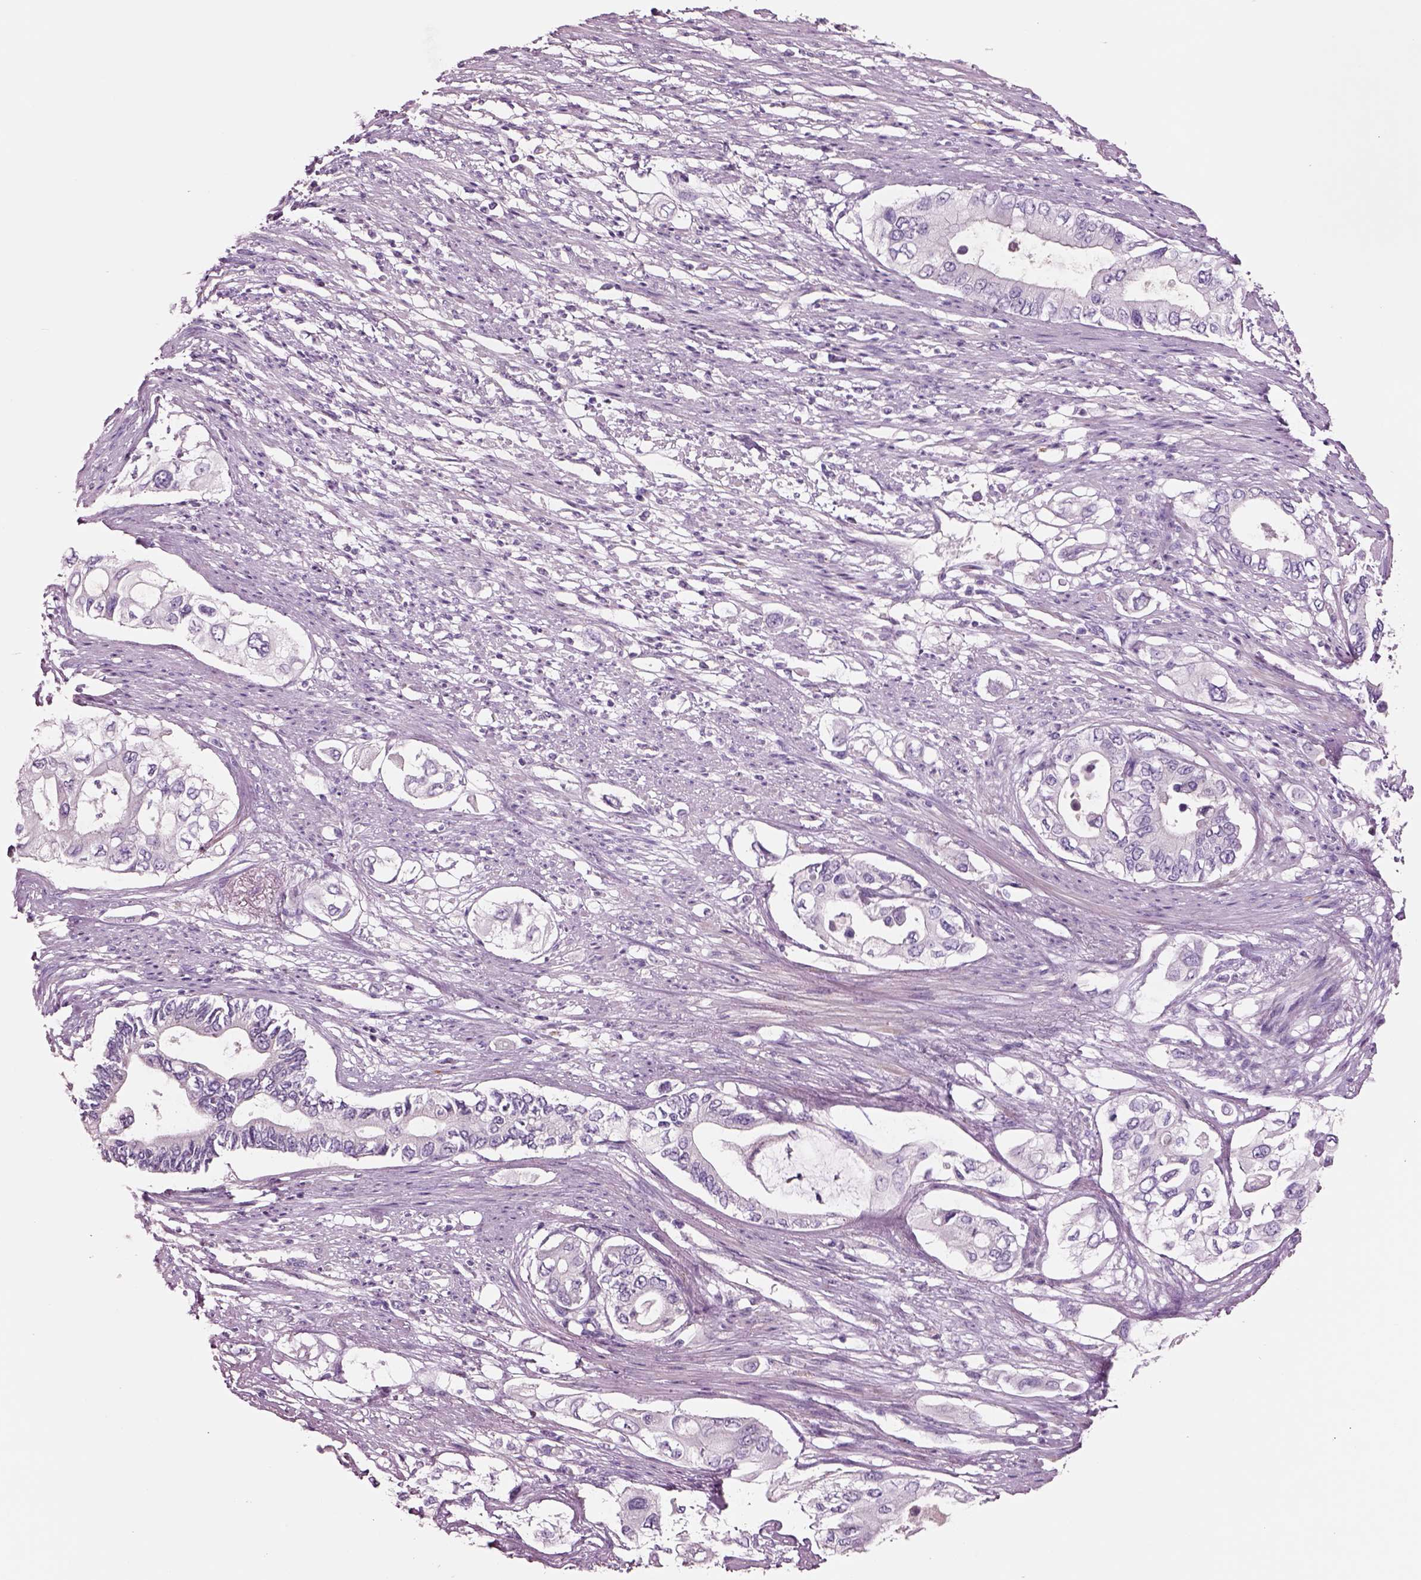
{"staining": {"intensity": "negative", "quantity": "none", "location": "none"}, "tissue": "pancreatic cancer", "cell_type": "Tumor cells", "image_type": "cancer", "snomed": [{"axis": "morphology", "description": "Adenocarcinoma, NOS"}, {"axis": "topography", "description": "Pancreas"}], "caption": "Human pancreatic adenocarcinoma stained for a protein using IHC demonstrates no staining in tumor cells.", "gene": "PLPP7", "patient": {"sex": "female", "age": 63}}